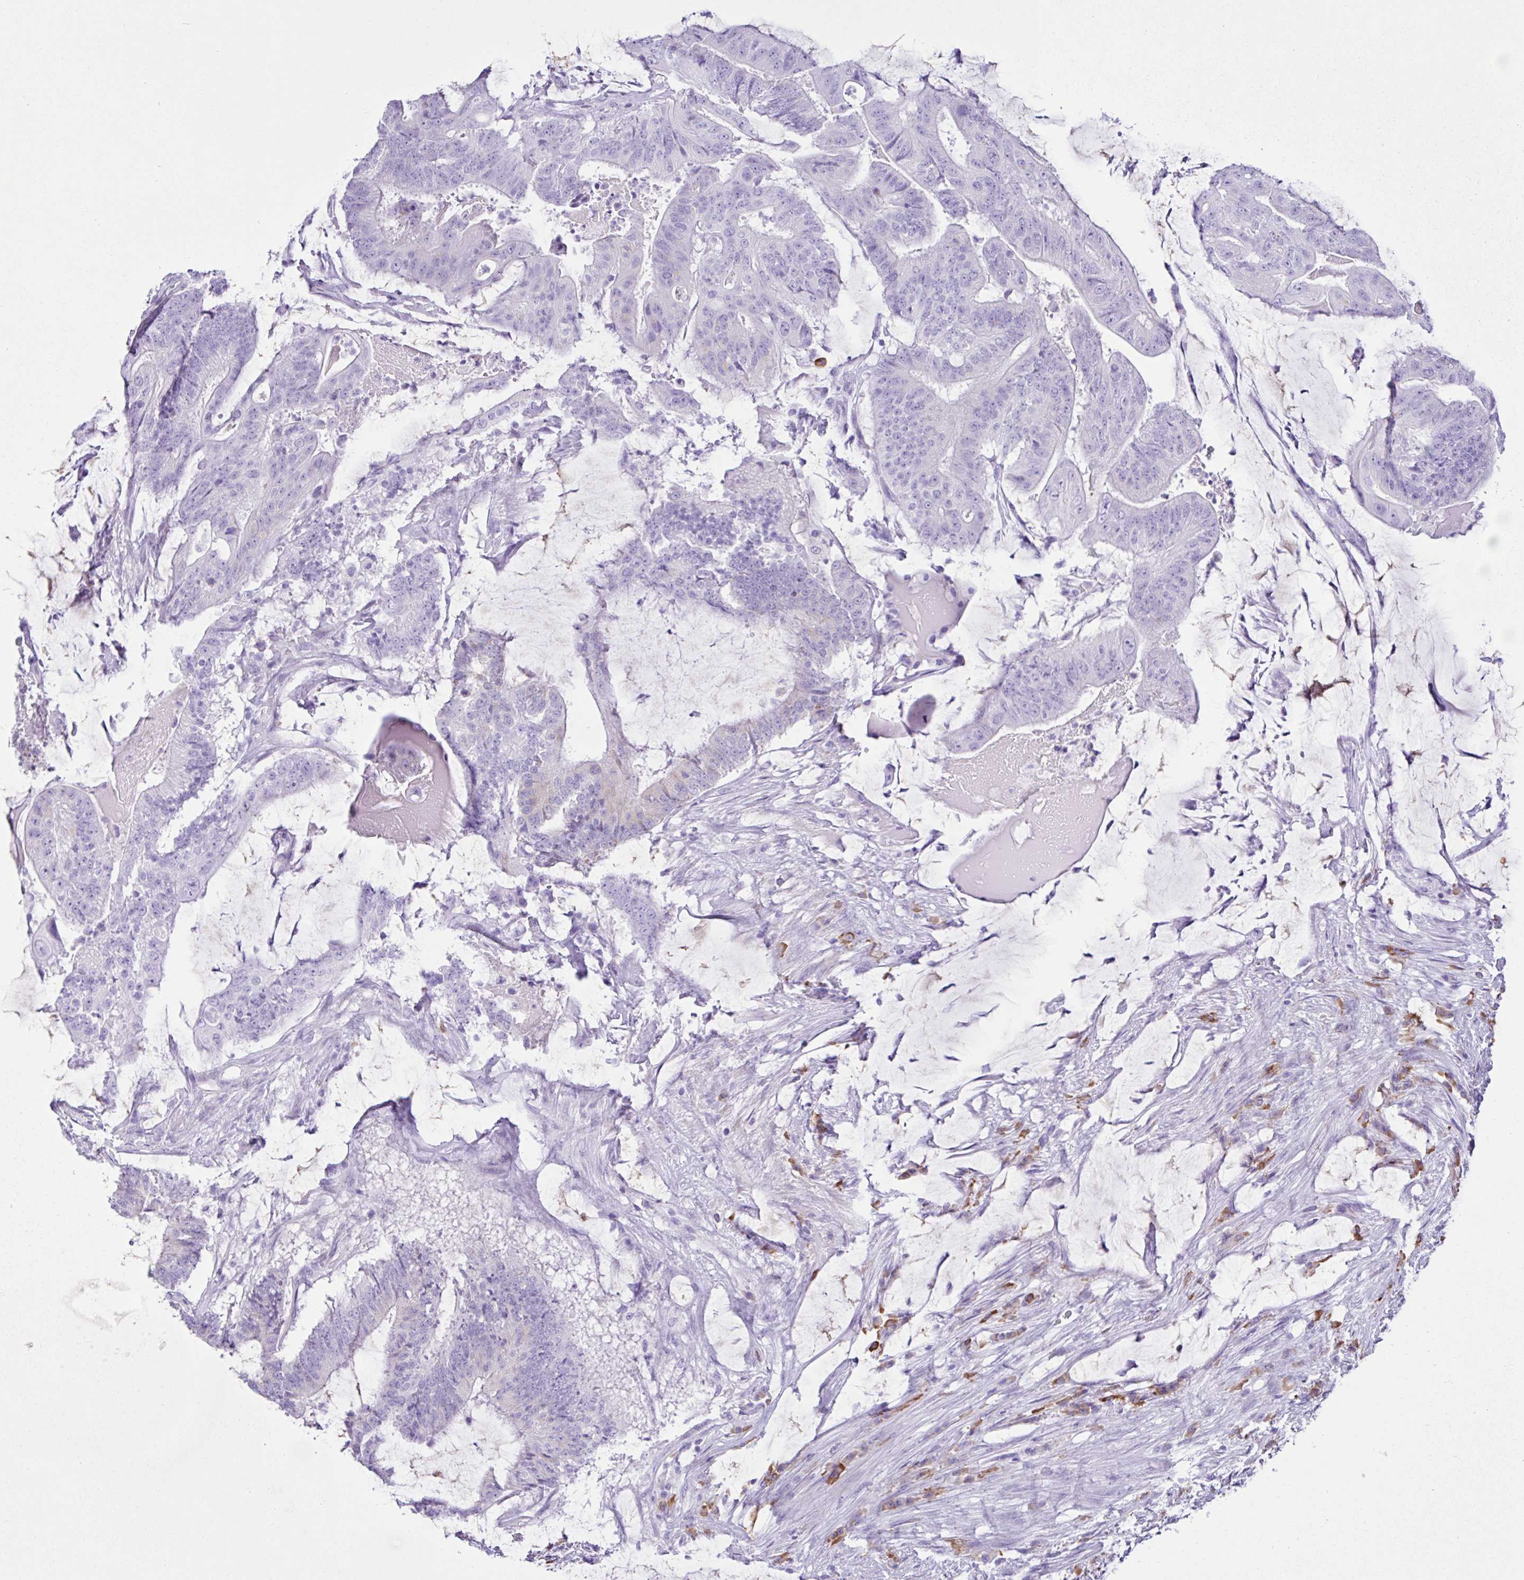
{"staining": {"intensity": "negative", "quantity": "none", "location": "none"}, "tissue": "colorectal cancer", "cell_type": "Tumor cells", "image_type": "cancer", "snomed": [{"axis": "morphology", "description": "Adenocarcinoma, NOS"}, {"axis": "topography", "description": "Colon"}], "caption": "The photomicrograph displays no staining of tumor cells in adenocarcinoma (colorectal).", "gene": "PIGF", "patient": {"sex": "female", "age": 43}}